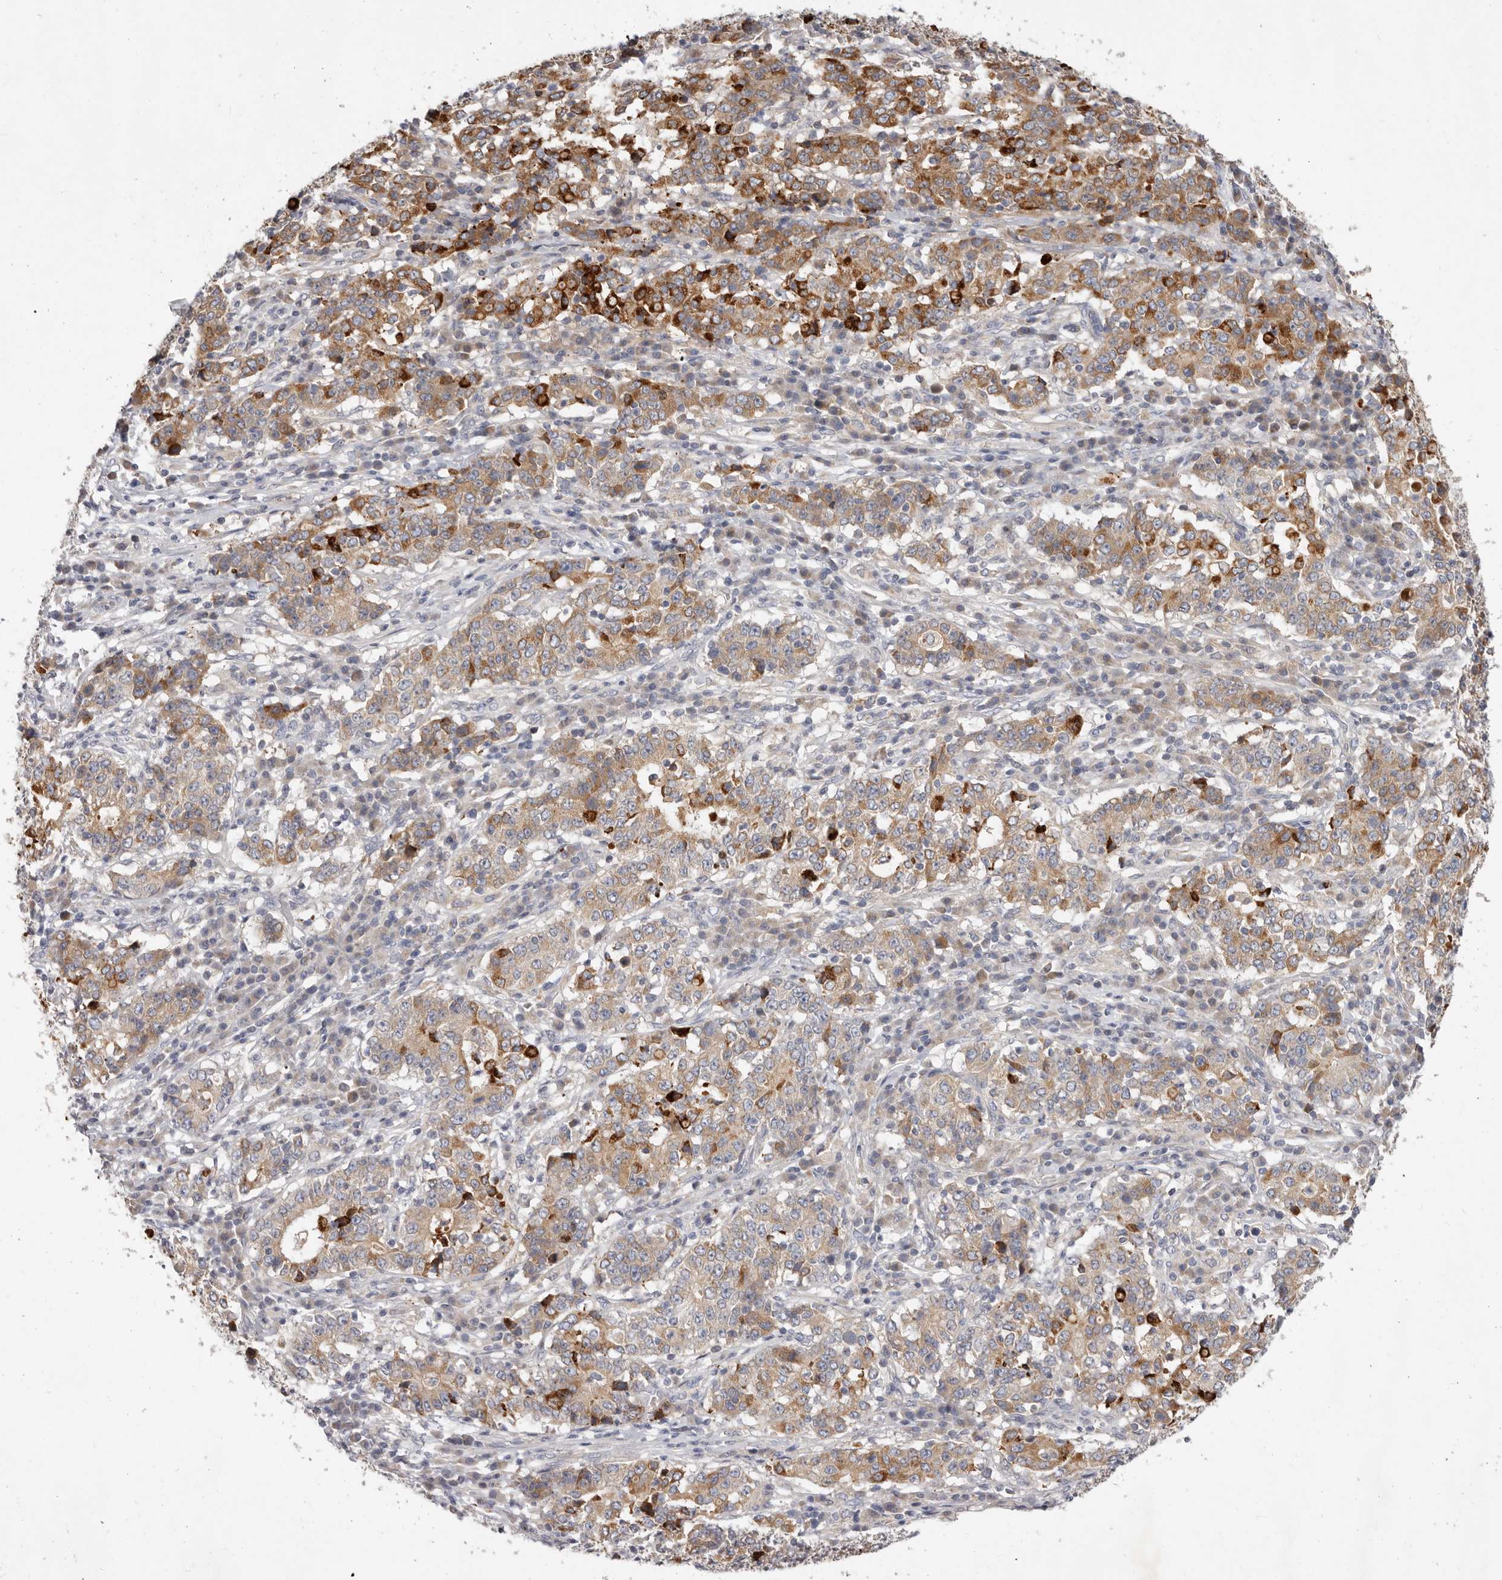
{"staining": {"intensity": "moderate", "quantity": ">75%", "location": "cytoplasmic/membranous"}, "tissue": "stomach cancer", "cell_type": "Tumor cells", "image_type": "cancer", "snomed": [{"axis": "morphology", "description": "Adenocarcinoma, NOS"}, {"axis": "topography", "description": "Stomach"}], "caption": "IHC (DAB (3,3'-diaminobenzidine)) staining of human stomach cancer (adenocarcinoma) exhibits moderate cytoplasmic/membranous protein positivity in approximately >75% of tumor cells.", "gene": "TFB2M", "patient": {"sex": "male", "age": 59}}